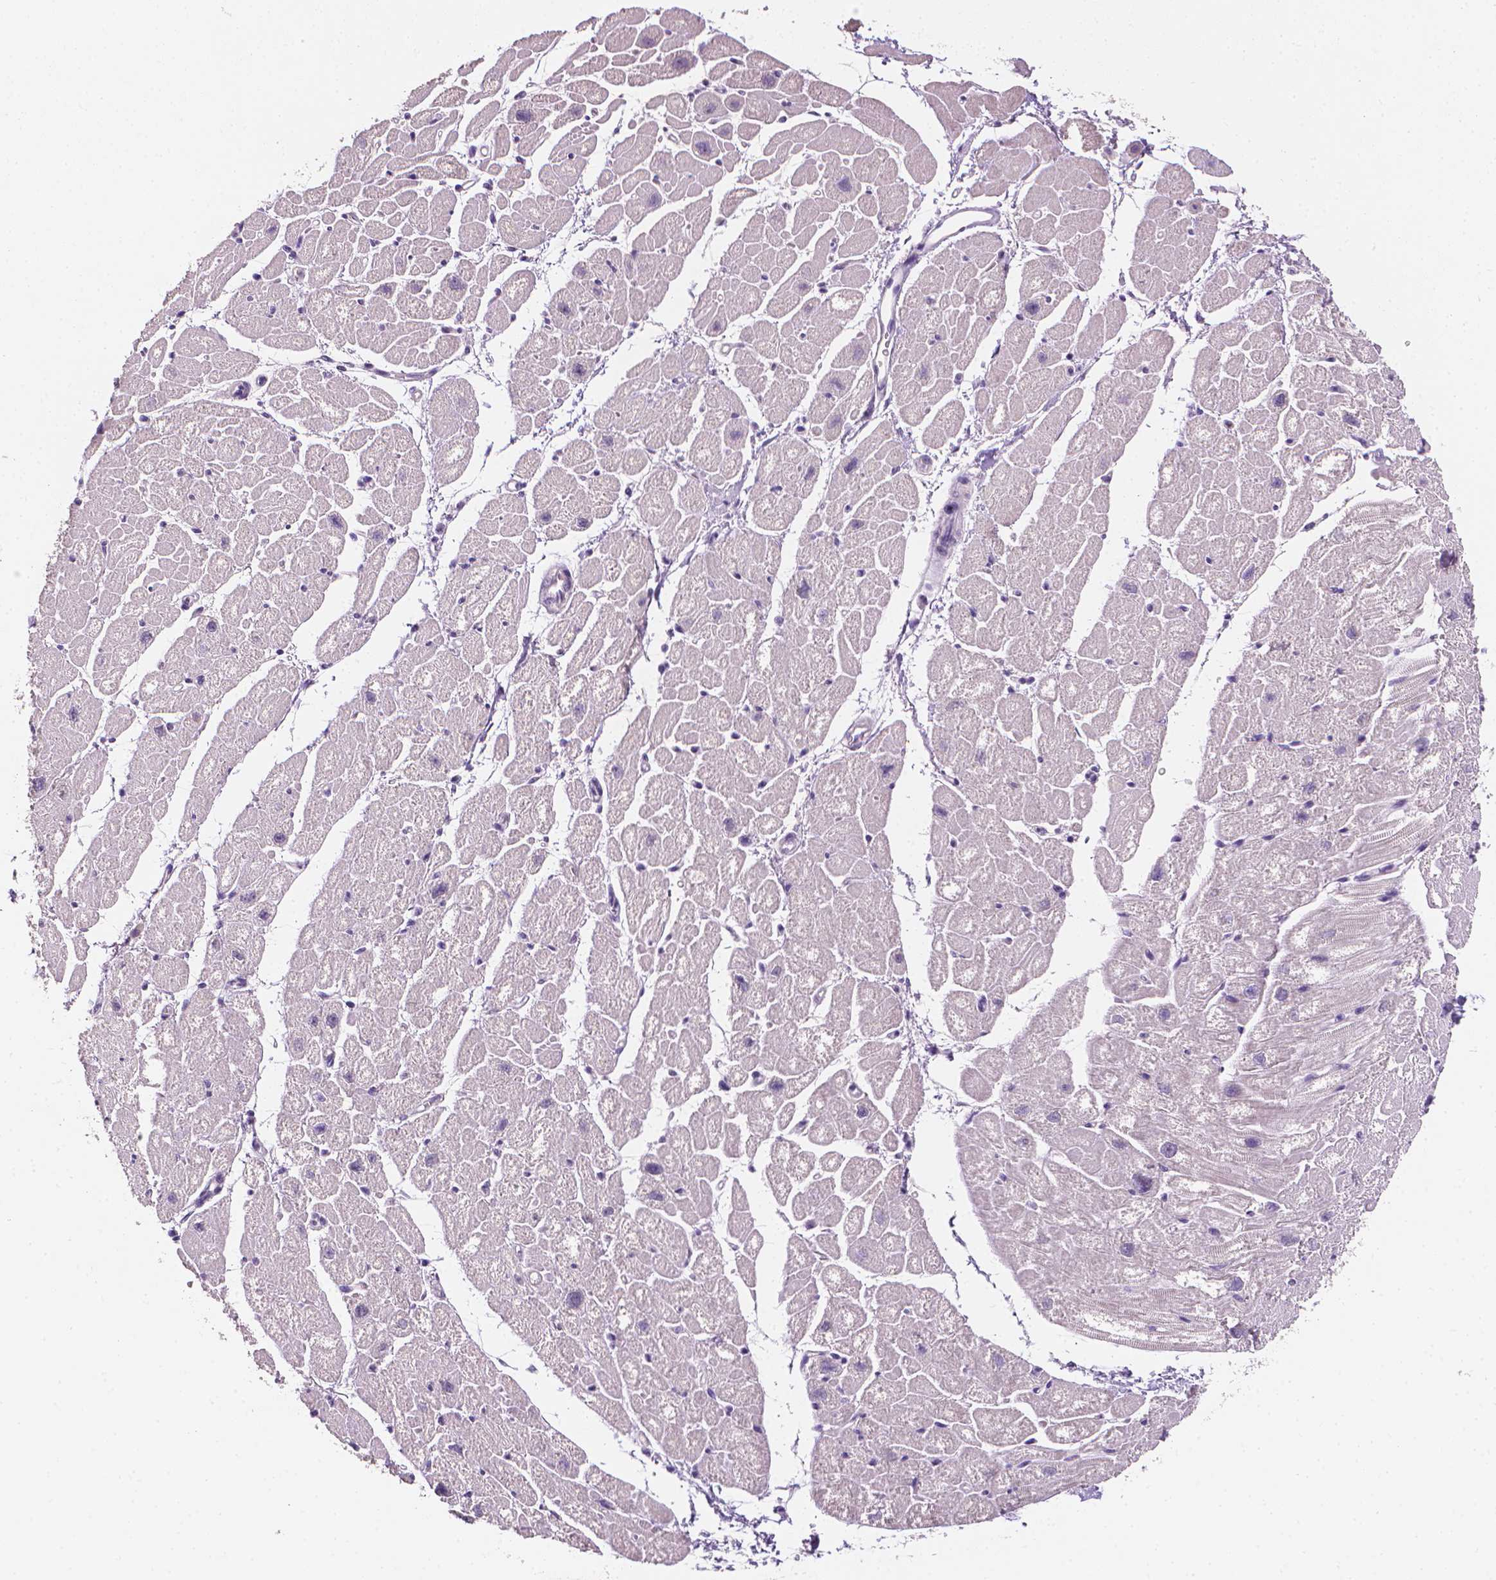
{"staining": {"intensity": "negative", "quantity": "none", "location": "none"}, "tissue": "heart muscle", "cell_type": "Cardiomyocytes", "image_type": "normal", "snomed": [{"axis": "morphology", "description": "Normal tissue, NOS"}, {"axis": "topography", "description": "Heart"}], "caption": "A high-resolution micrograph shows immunohistochemistry (IHC) staining of normal heart muscle, which shows no significant staining in cardiomyocytes. (DAB (3,3'-diaminobenzidine) IHC, high magnification).", "gene": "FASN", "patient": {"sex": "male", "age": 61}}